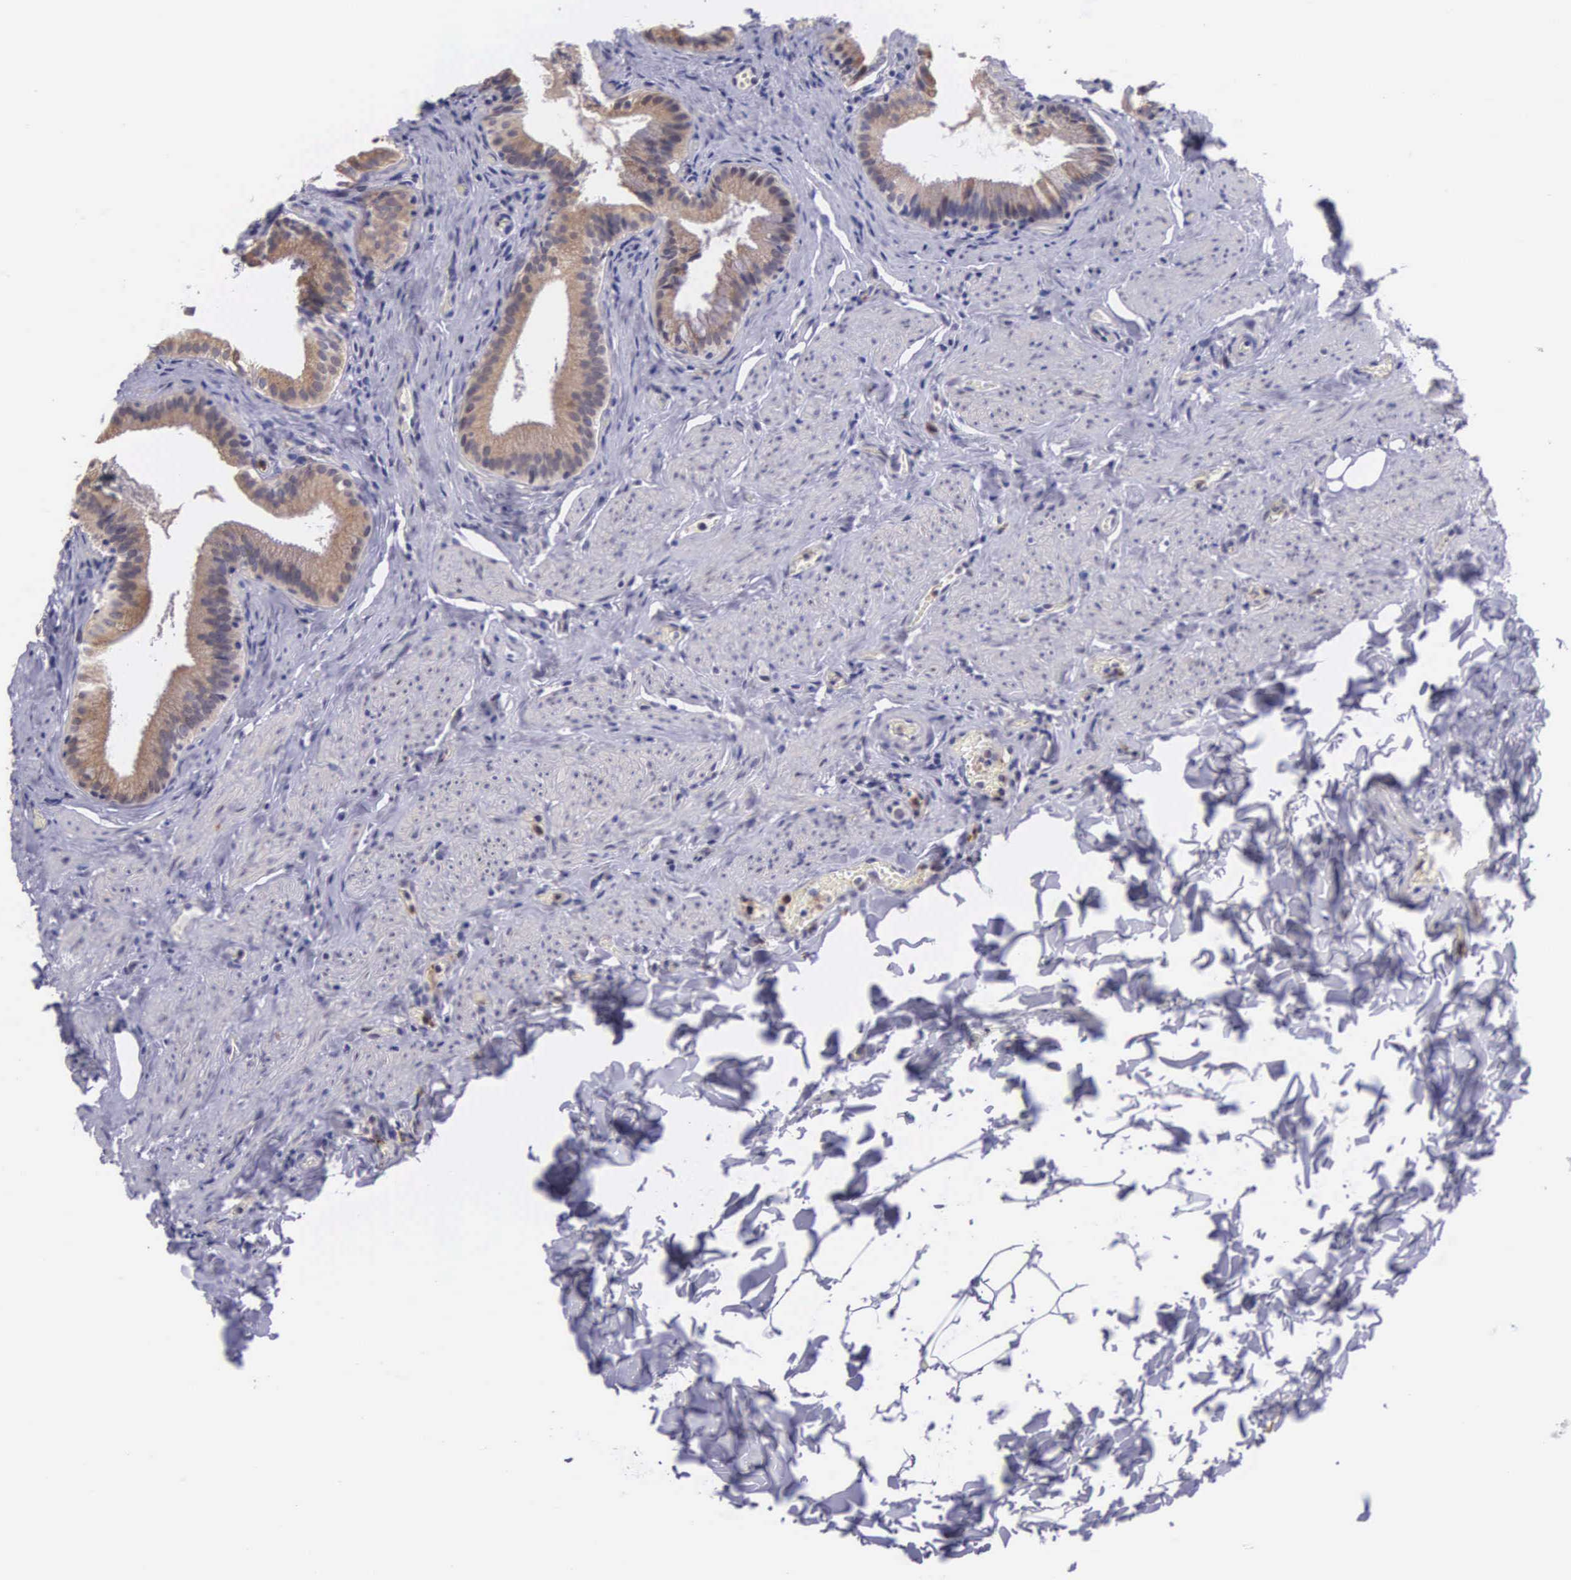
{"staining": {"intensity": "moderate", "quantity": "25%-75%", "location": "cytoplasmic/membranous"}, "tissue": "gallbladder", "cell_type": "Glandular cells", "image_type": "normal", "snomed": [{"axis": "morphology", "description": "Normal tissue, NOS"}, {"axis": "topography", "description": "Gallbladder"}], "caption": "Protein staining of benign gallbladder reveals moderate cytoplasmic/membranous staining in approximately 25%-75% of glandular cells.", "gene": "SLC25A21", "patient": {"sex": "female", "age": 44}}